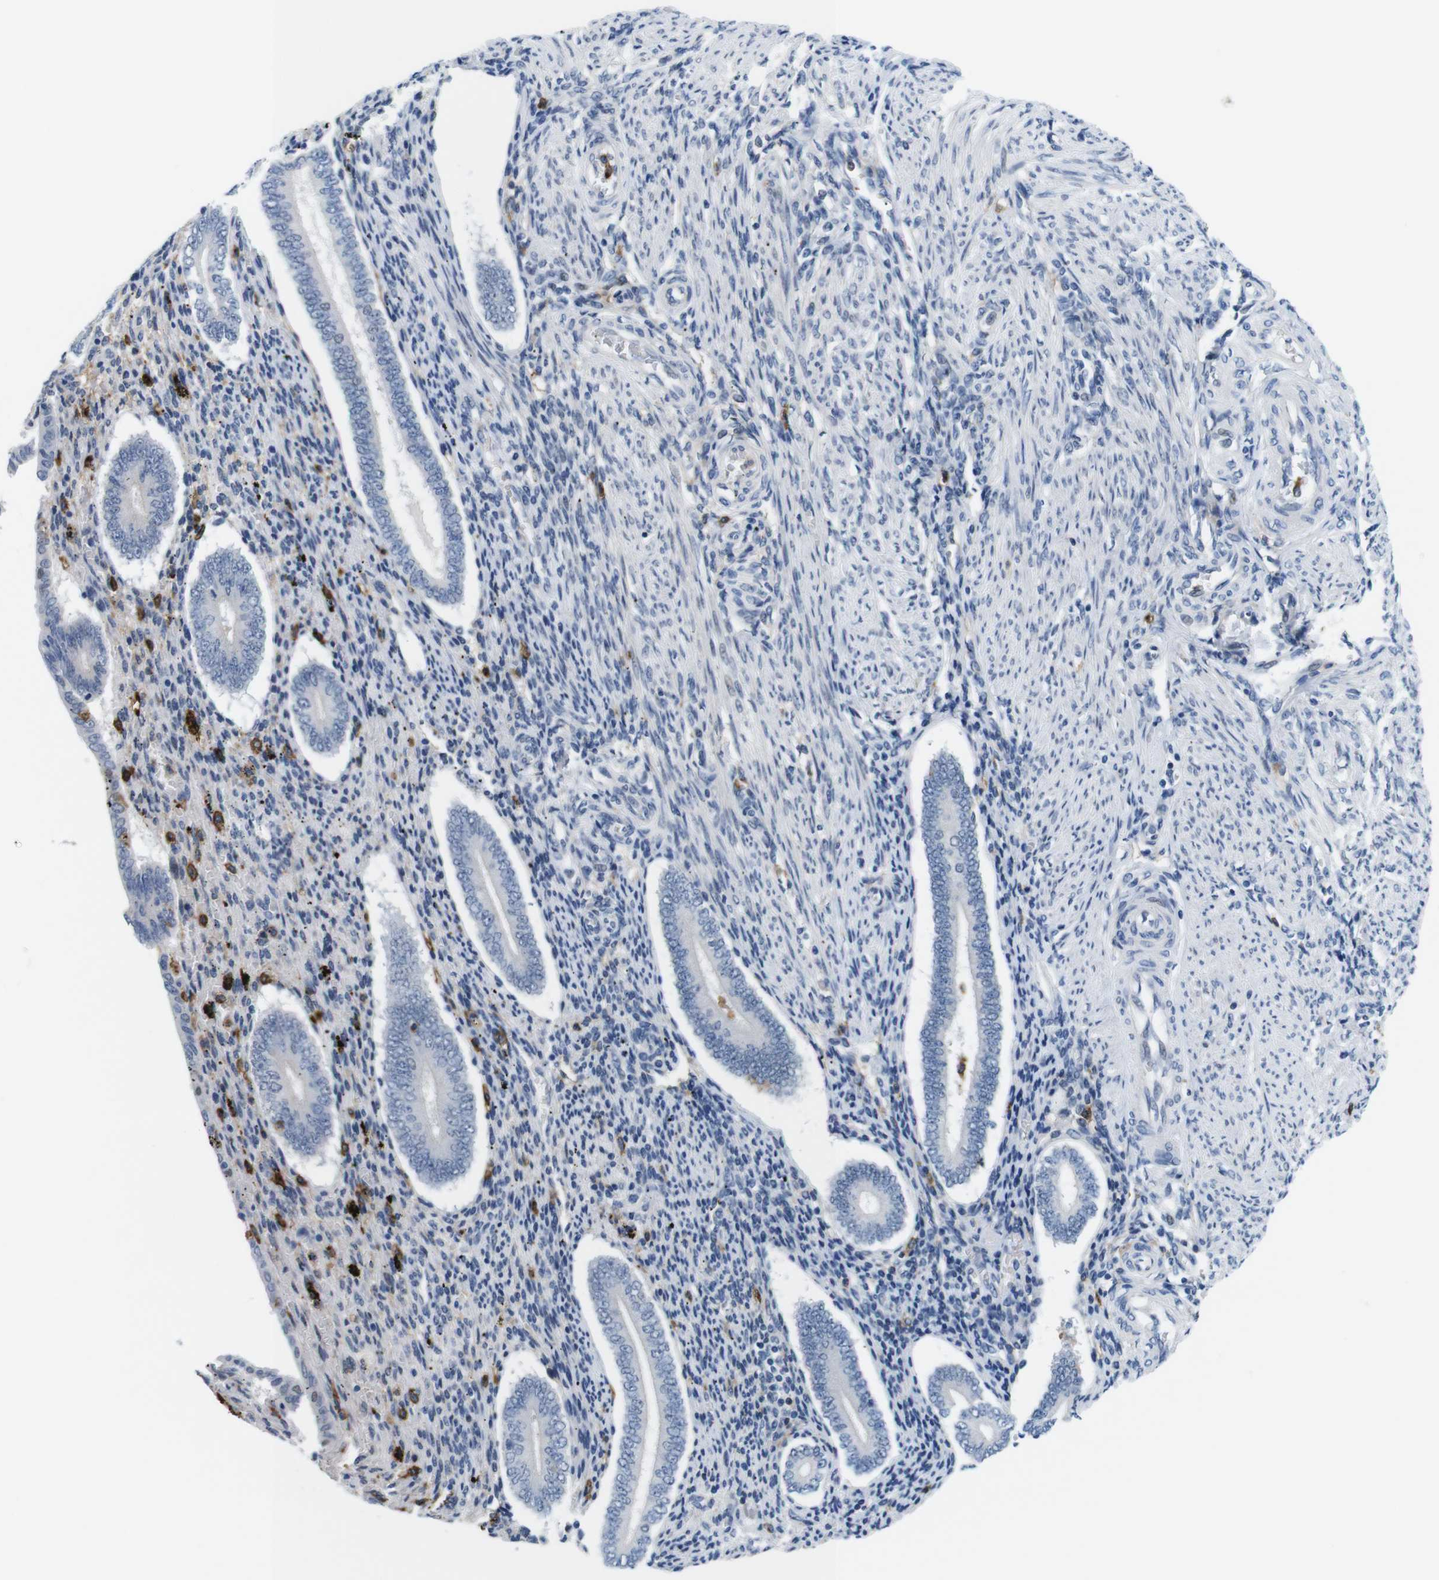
{"staining": {"intensity": "moderate", "quantity": "<25%", "location": "cytoplasmic/membranous"}, "tissue": "endometrium", "cell_type": "Cells in endometrial stroma", "image_type": "normal", "snomed": [{"axis": "morphology", "description": "Normal tissue, NOS"}, {"axis": "topography", "description": "Endometrium"}], "caption": "Immunohistochemistry staining of benign endometrium, which shows low levels of moderate cytoplasmic/membranous expression in approximately <25% of cells in endometrial stroma indicating moderate cytoplasmic/membranous protein staining. The staining was performed using DAB (3,3'-diaminobenzidine) (brown) for protein detection and nuclei were counterstained in hematoxylin (blue).", "gene": "CD300C", "patient": {"sex": "female", "age": 42}}